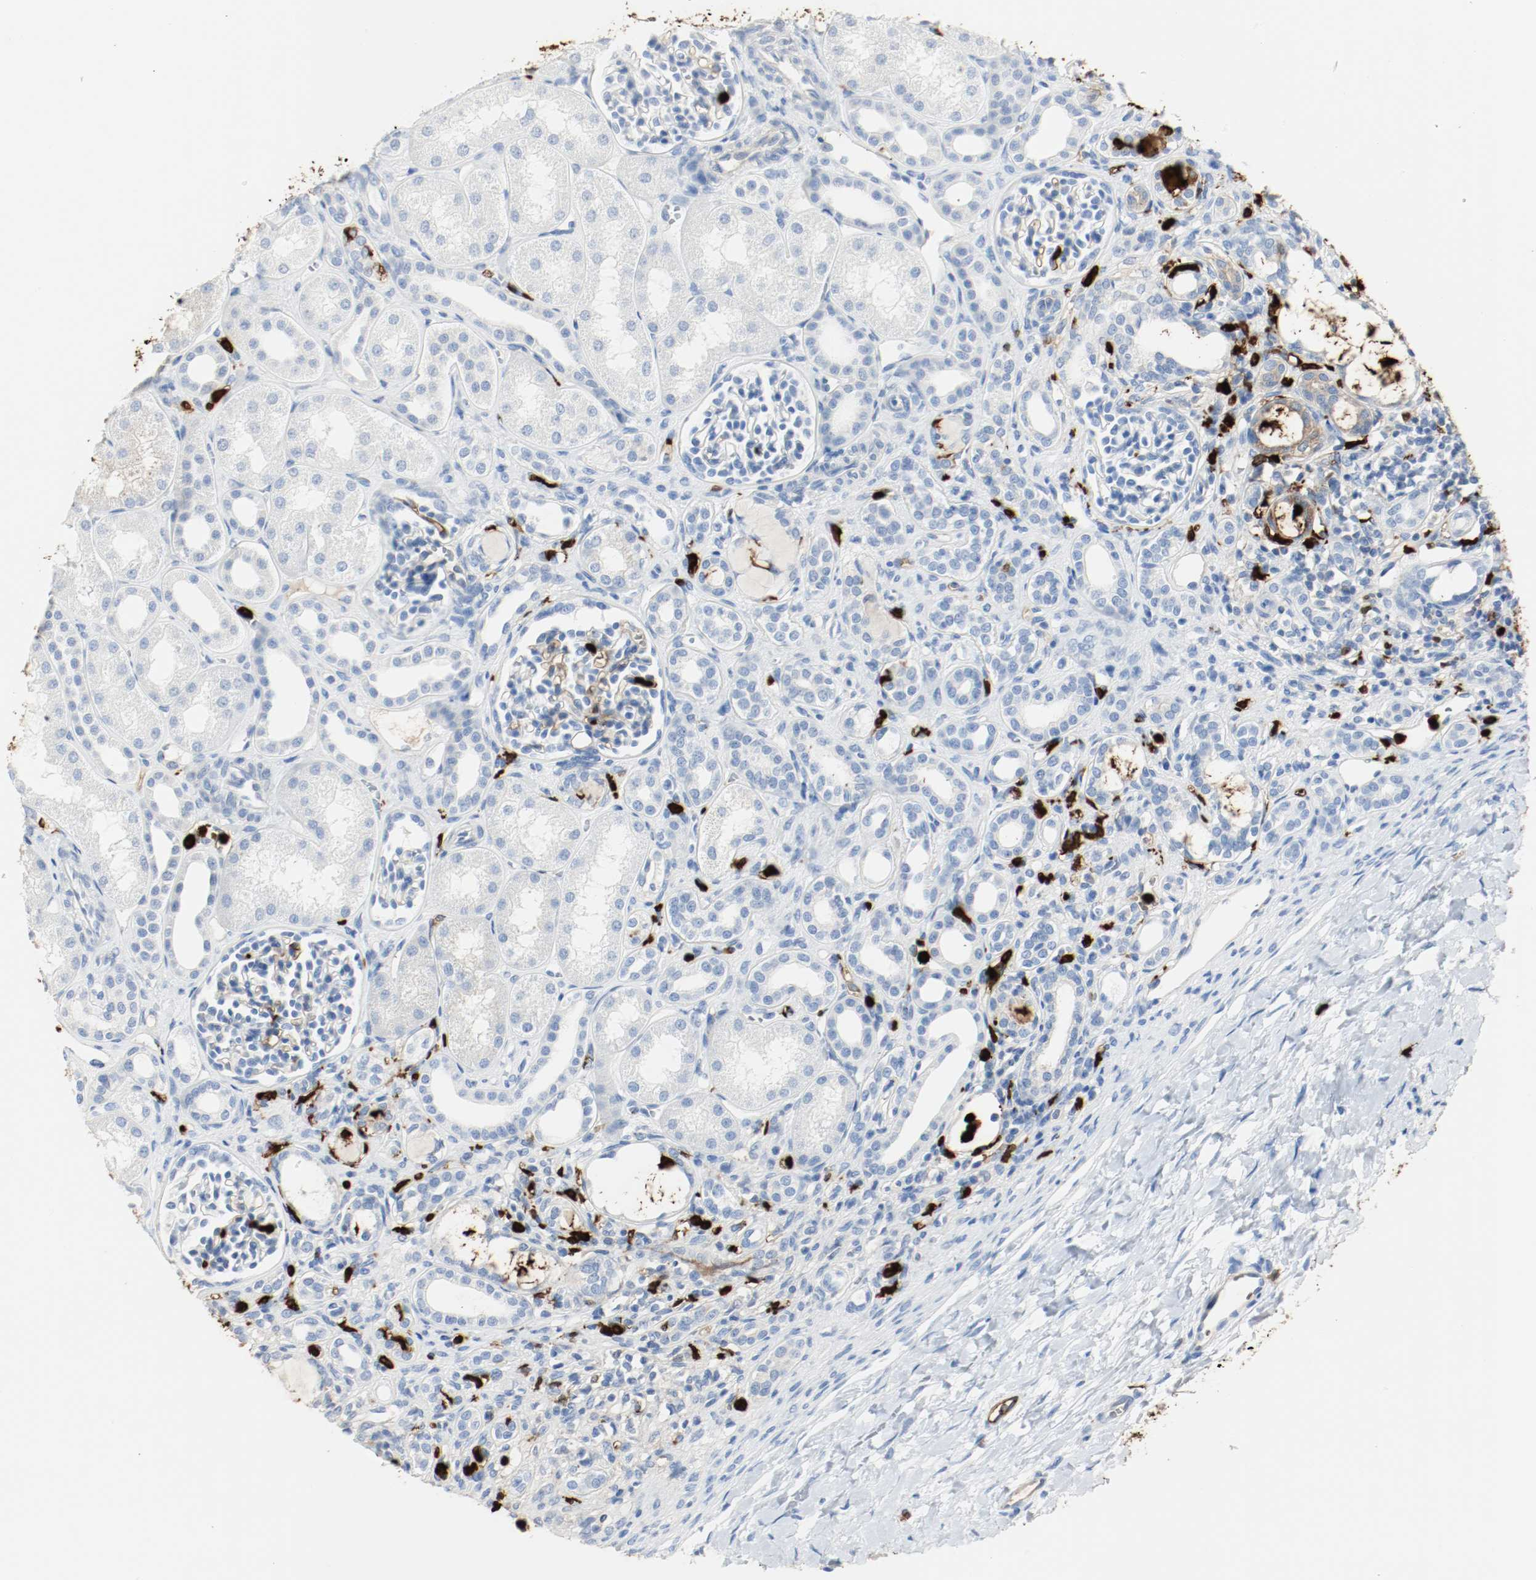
{"staining": {"intensity": "weak", "quantity": "<25%", "location": "cytoplasmic/membranous"}, "tissue": "kidney", "cell_type": "Cells in glomeruli", "image_type": "normal", "snomed": [{"axis": "morphology", "description": "Normal tissue, NOS"}, {"axis": "topography", "description": "Kidney"}], "caption": "Cells in glomeruli show no significant protein positivity in normal kidney.", "gene": "S100A9", "patient": {"sex": "male", "age": 7}}